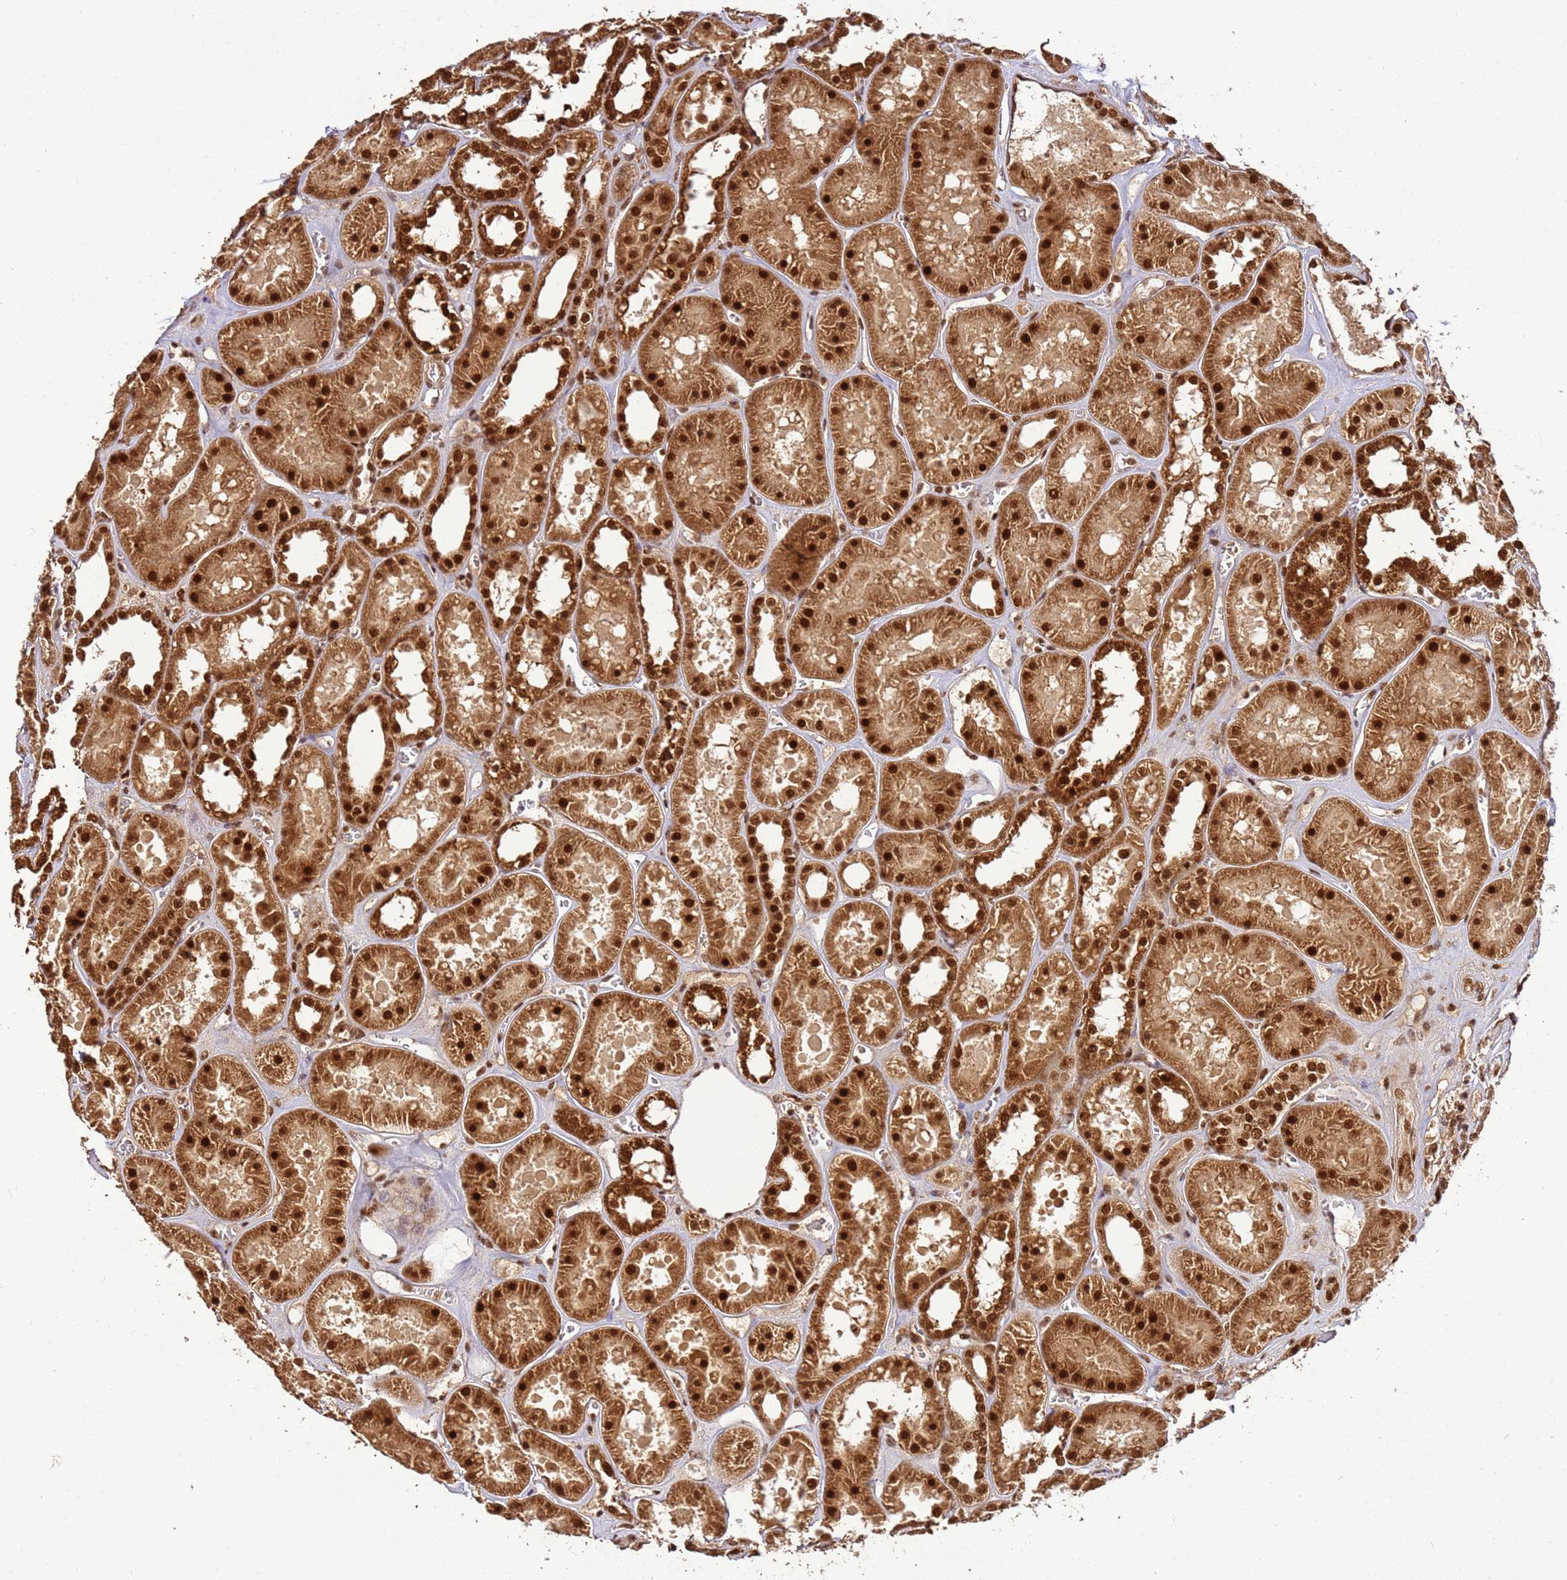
{"staining": {"intensity": "strong", "quantity": ">75%", "location": "cytoplasmic/membranous,nuclear"}, "tissue": "kidney", "cell_type": "Cells in tubules", "image_type": "normal", "snomed": [{"axis": "morphology", "description": "Normal tissue, NOS"}, {"axis": "topography", "description": "Kidney"}], "caption": "A brown stain labels strong cytoplasmic/membranous,nuclear expression of a protein in cells in tubules of benign kidney. (Brightfield microscopy of DAB IHC at high magnification).", "gene": "XRN2", "patient": {"sex": "female", "age": 41}}